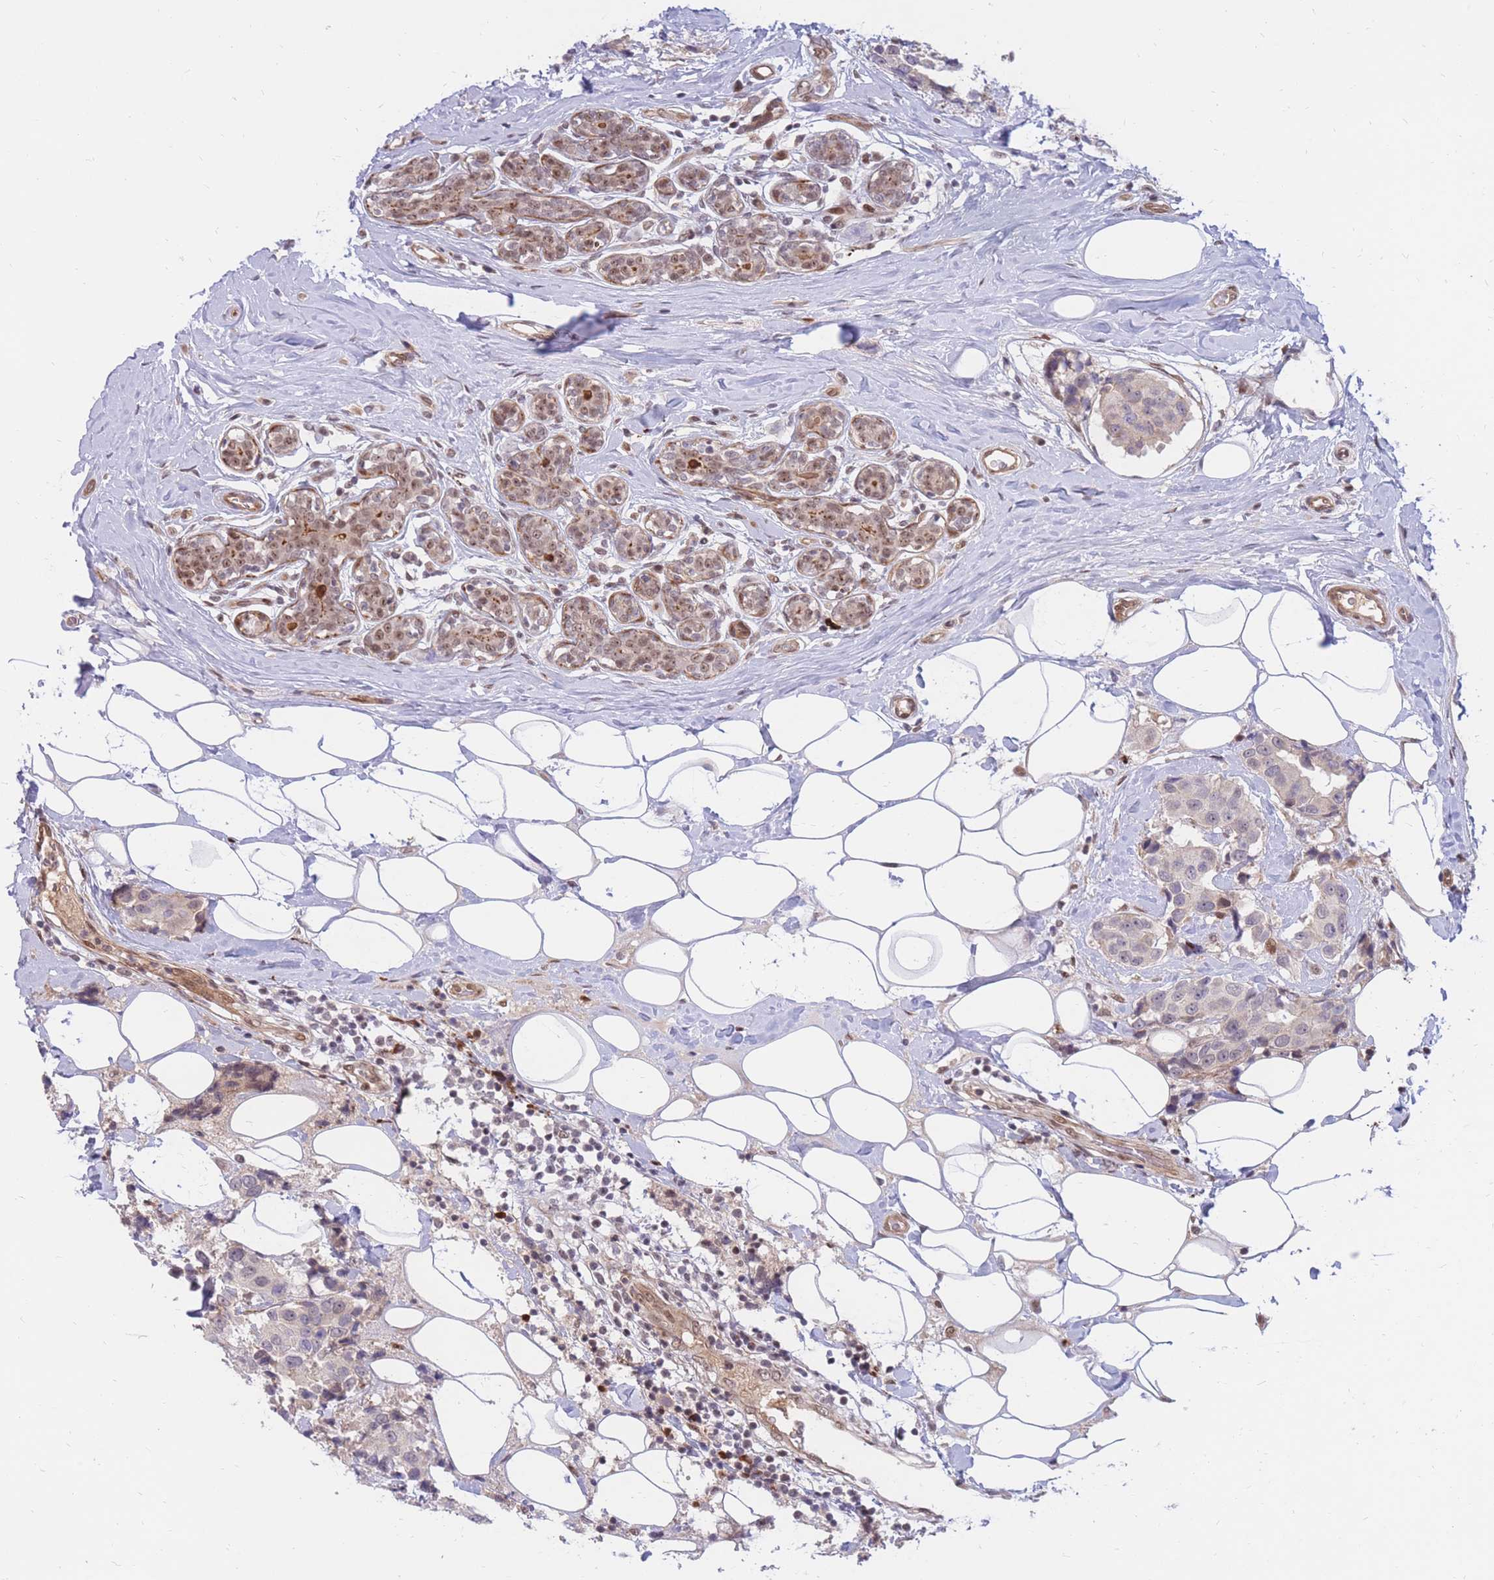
{"staining": {"intensity": "negative", "quantity": "none", "location": "none"}, "tissue": "breast cancer", "cell_type": "Tumor cells", "image_type": "cancer", "snomed": [{"axis": "morphology", "description": "Normal tissue, NOS"}, {"axis": "morphology", "description": "Duct carcinoma"}, {"axis": "topography", "description": "Breast"}], "caption": "The micrograph demonstrates no significant expression in tumor cells of breast cancer. Brightfield microscopy of immunohistochemistry stained with DAB (brown) and hematoxylin (blue), captured at high magnification.", "gene": "ERICH6B", "patient": {"sex": "female", "age": 39}}